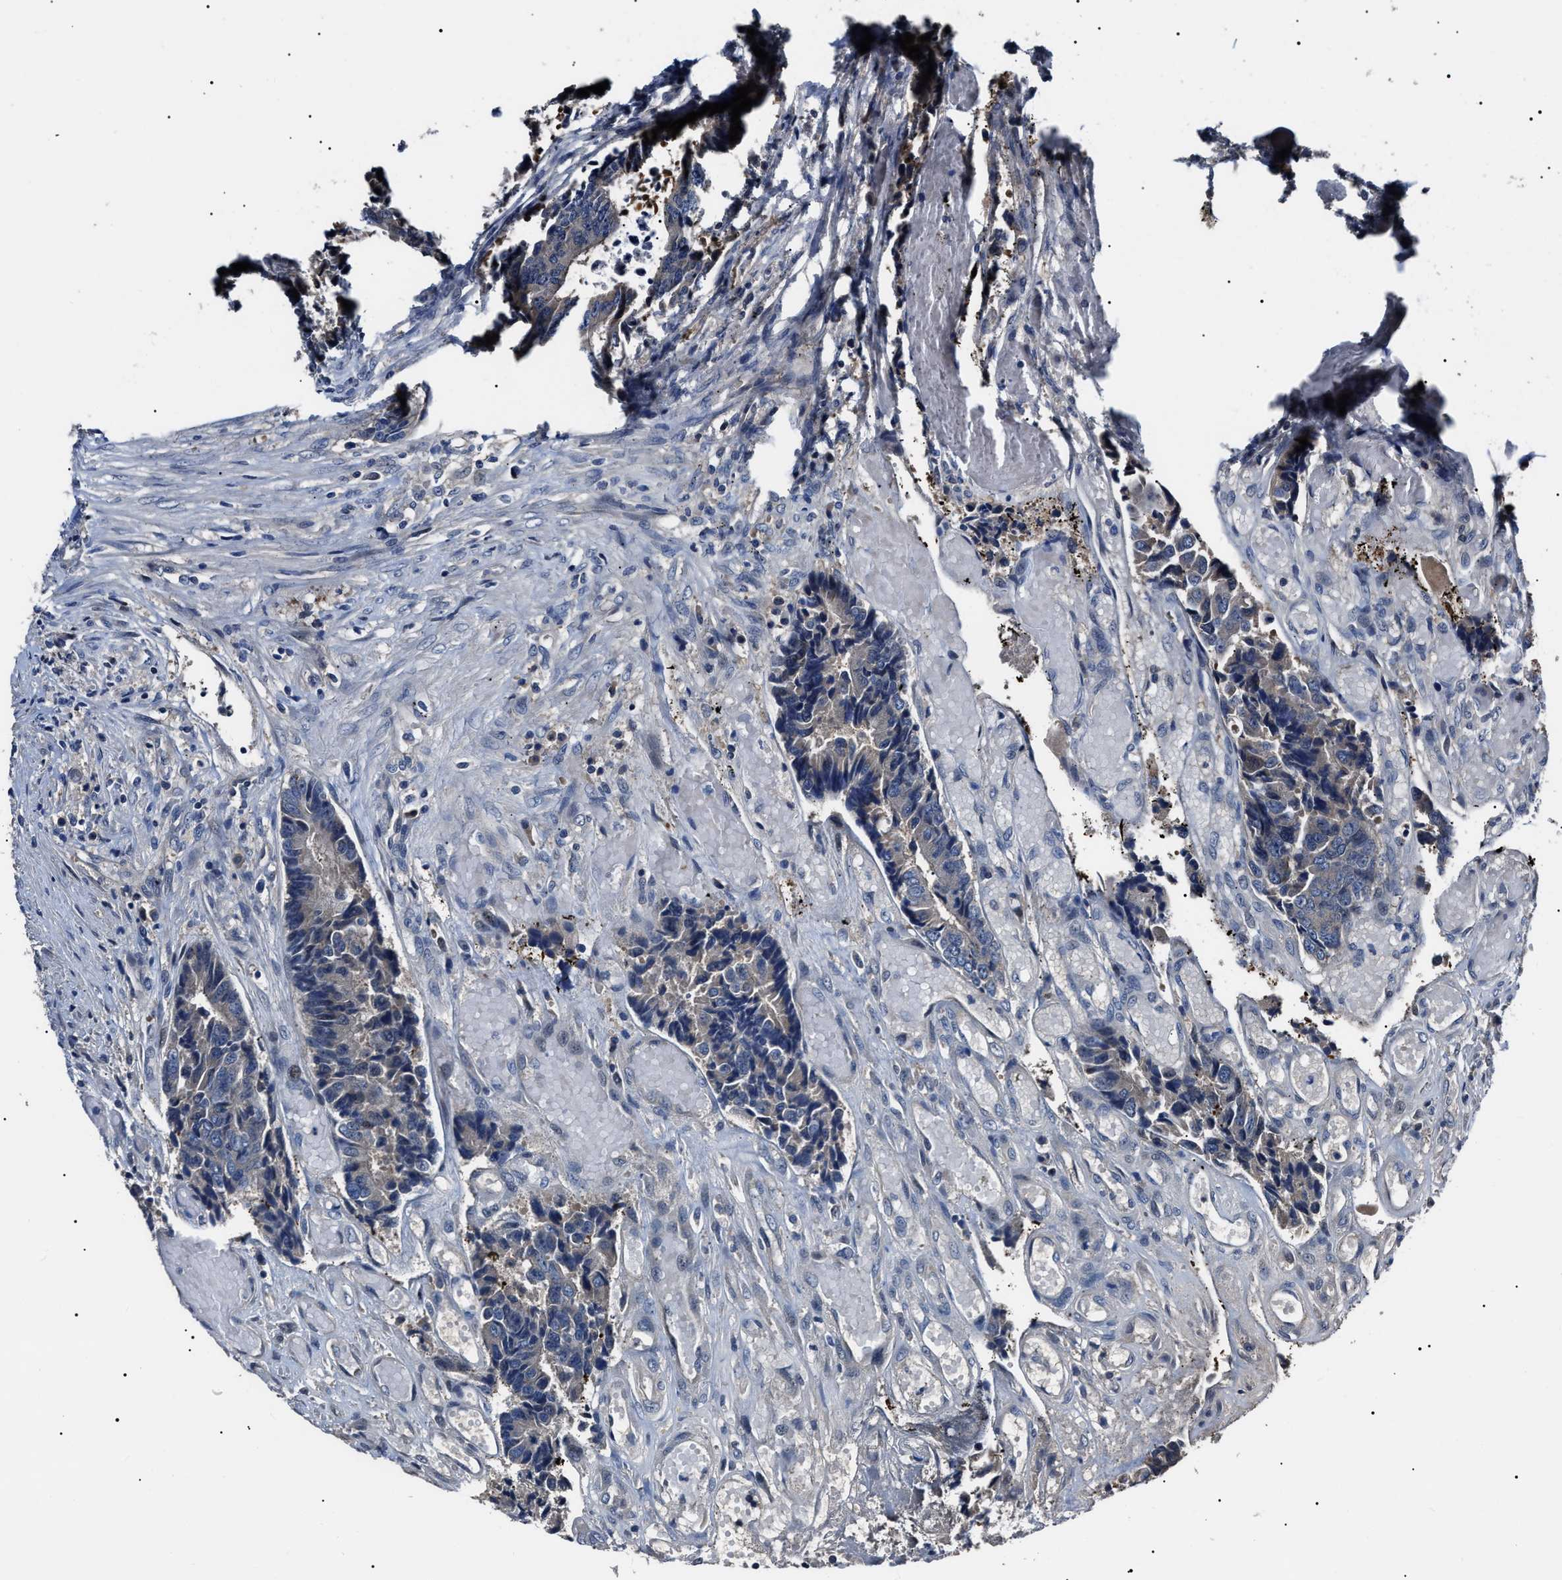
{"staining": {"intensity": "negative", "quantity": "none", "location": "none"}, "tissue": "colorectal cancer", "cell_type": "Tumor cells", "image_type": "cancer", "snomed": [{"axis": "morphology", "description": "Adenocarcinoma, NOS"}, {"axis": "topography", "description": "Rectum"}], "caption": "An IHC histopathology image of colorectal cancer (adenocarcinoma) is shown. There is no staining in tumor cells of colorectal cancer (adenocarcinoma). (DAB immunohistochemistry visualized using brightfield microscopy, high magnification).", "gene": "IFT81", "patient": {"sex": "male", "age": 84}}